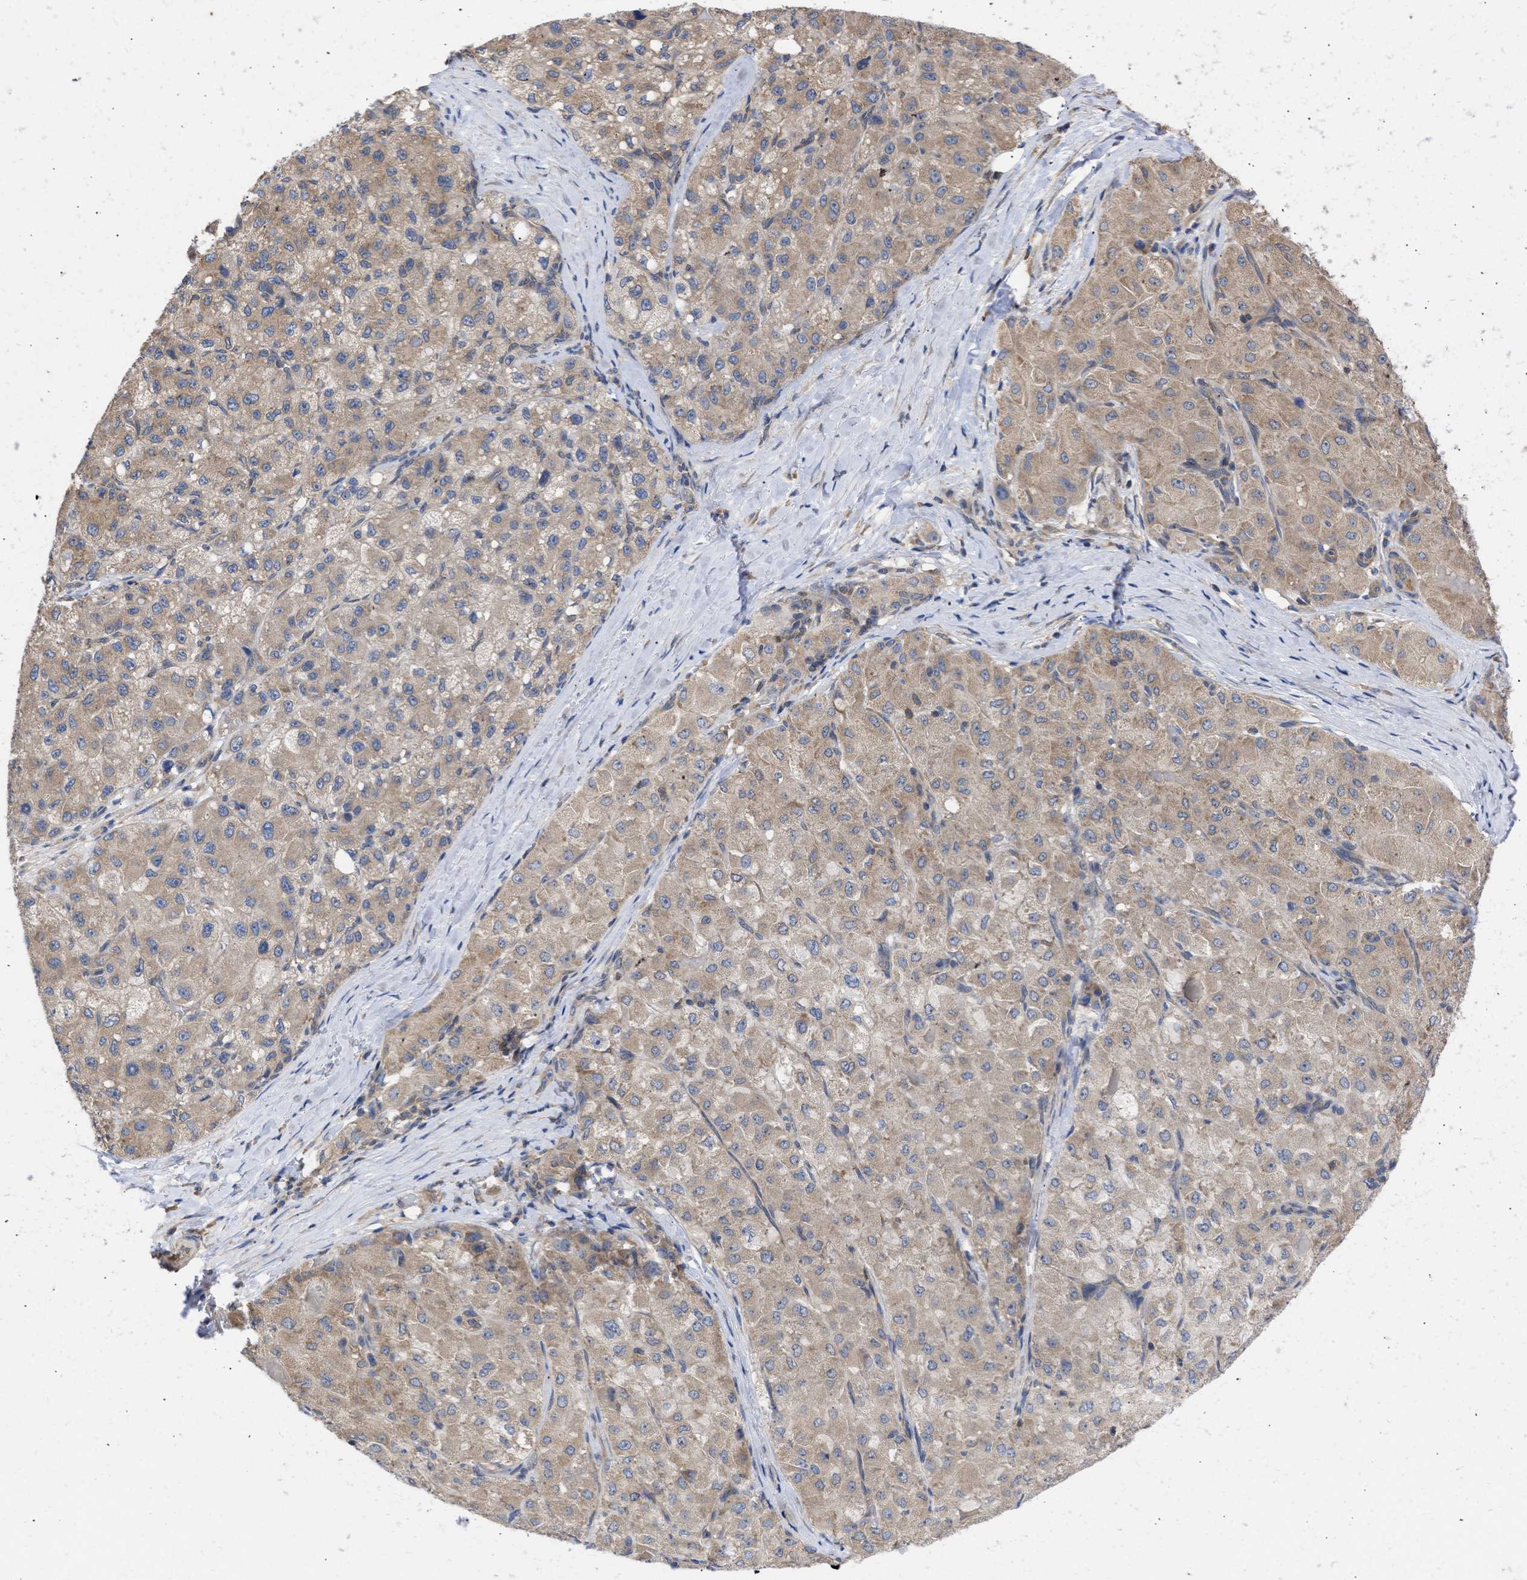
{"staining": {"intensity": "weak", "quantity": ">75%", "location": "cytoplasmic/membranous"}, "tissue": "liver cancer", "cell_type": "Tumor cells", "image_type": "cancer", "snomed": [{"axis": "morphology", "description": "Carcinoma, Hepatocellular, NOS"}, {"axis": "topography", "description": "Liver"}], "caption": "Liver cancer stained with DAB immunohistochemistry shows low levels of weak cytoplasmic/membranous expression in approximately >75% of tumor cells. The staining was performed using DAB, with brown indicating positive protein expression. Nuclei are stained blue with hematoxylin.", "gene": "MAP2K3", "patient": {"sex": "male", "age": 80}}